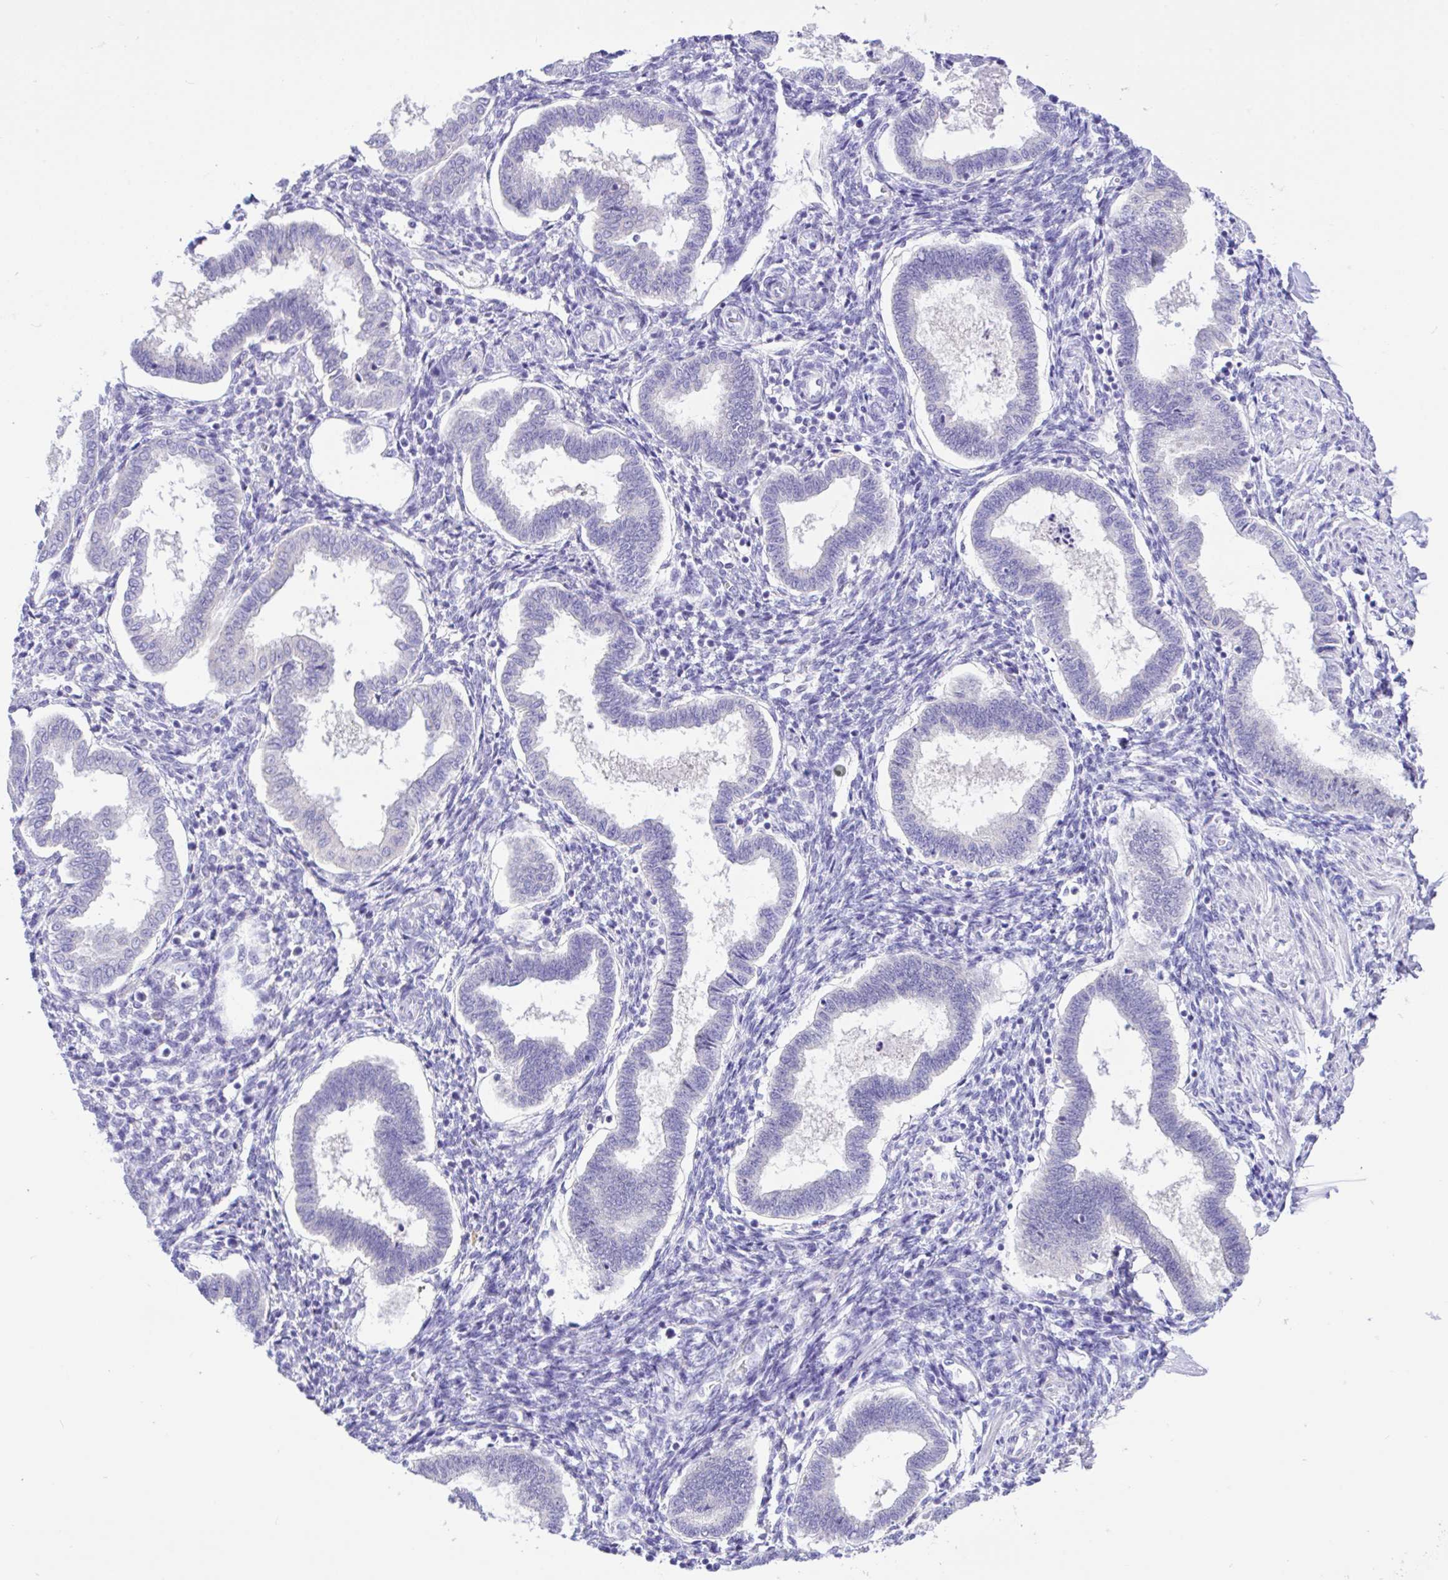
{"staining": {"intensity": "negative", "quantity": "none", "location": "none"}, "tissue": "endometrium", "cell_type": "Cells in endometrial stroma", "image_type": "normal", "snomed": [{"axis": "morphology", "description": "Normal tissue, NOS"}, {"axis": "topography", "description": "Endometrium"}], "caption": "Cells in endometrial stroma show no significant protein expression in benign endometrium.", "gene": "ANO4", "patient": {"sex": "female", "age": 24}}